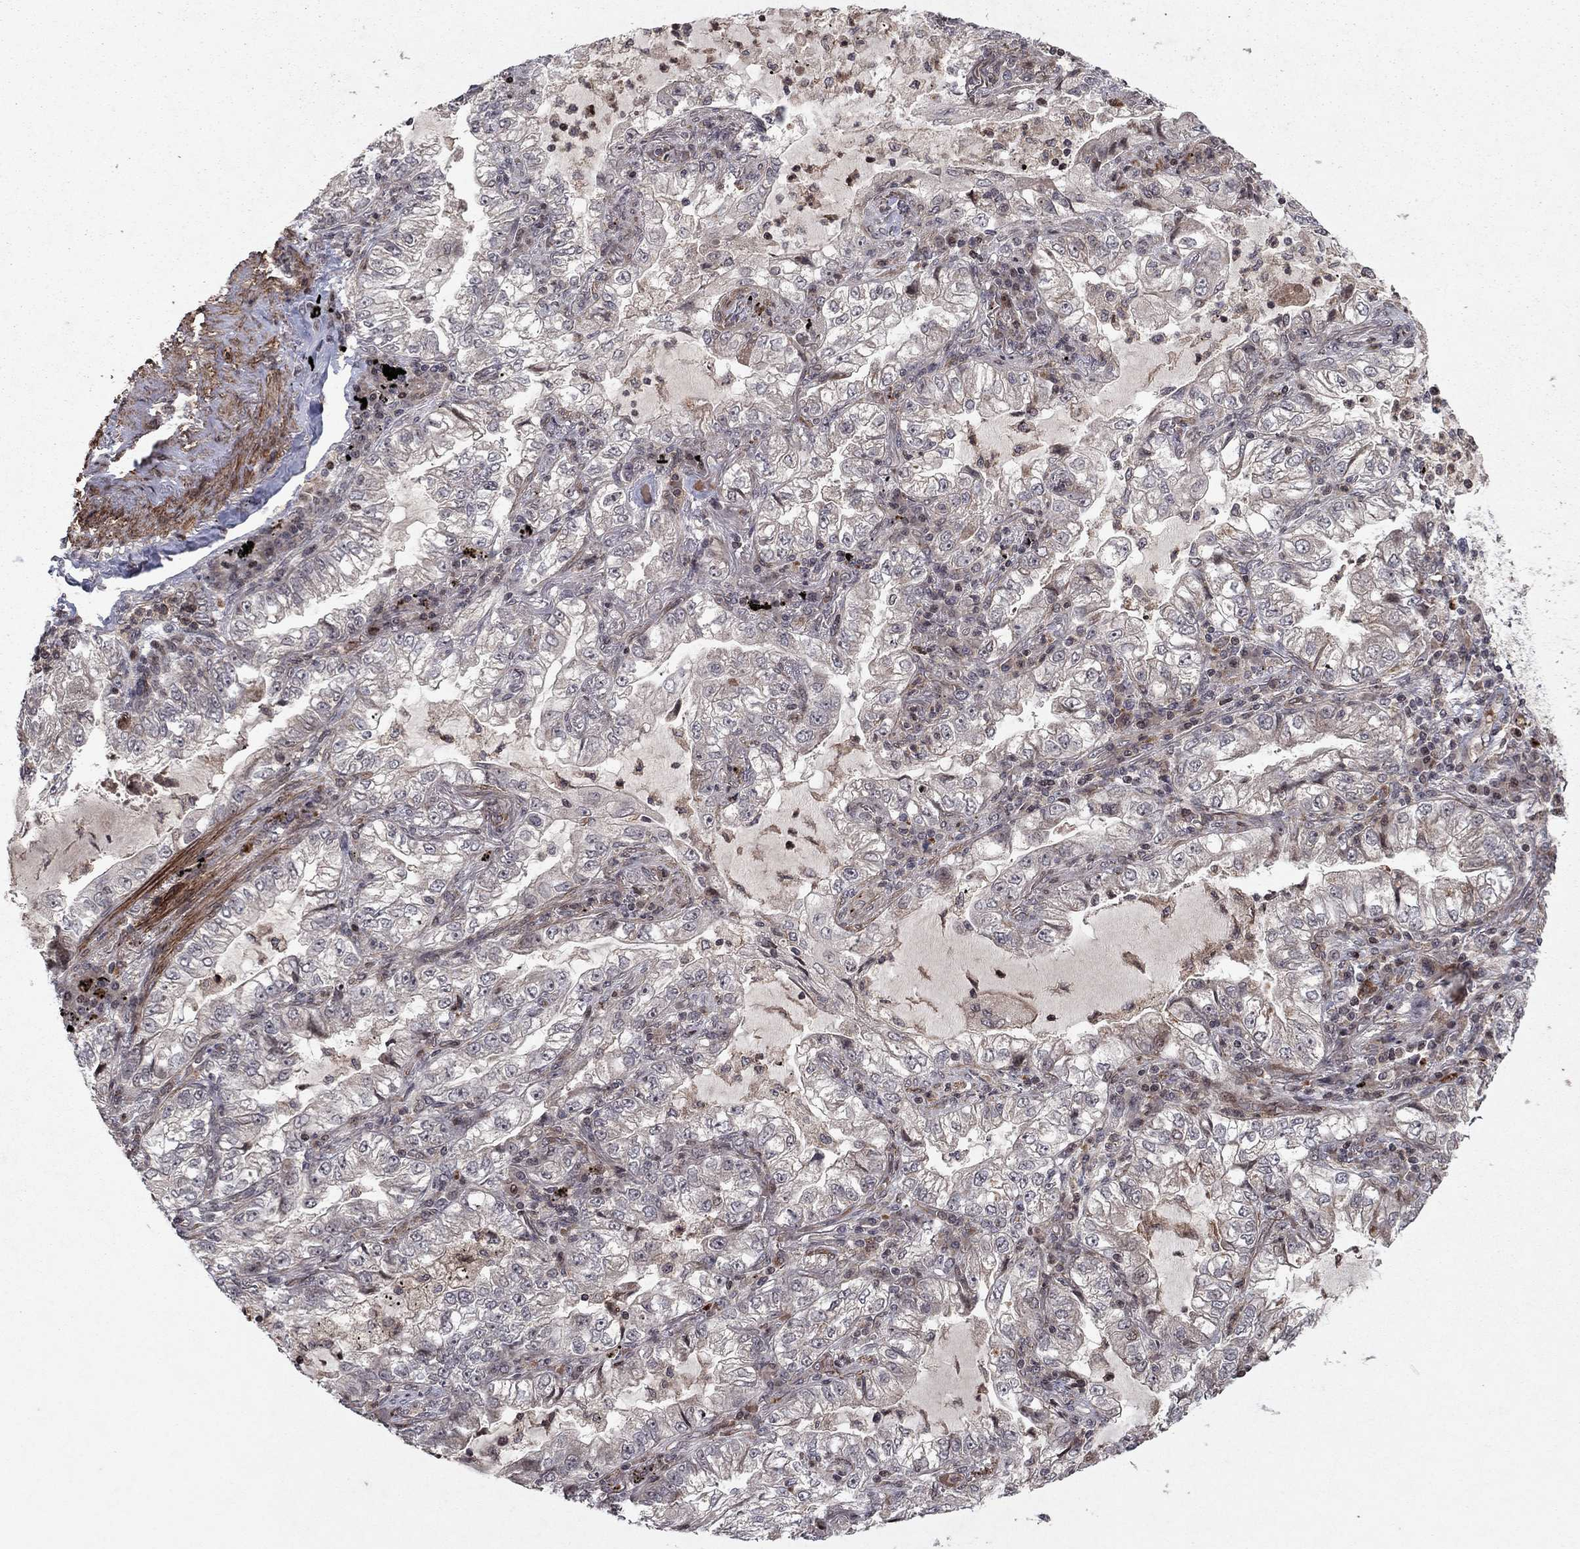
{"staining": {"intensity": "negative", "quantity": "none", "location": "none"}, "tissue": "lung cancer", "cell_type": "Tumor cells", "image_type": "cancer", "snomed": [{"axis": "morphology", "description": "Adenocarcinoma, NOS"}, {"axis": "topography", "description": "Lung"}], "caption": "DAB (3,3'-diaminobenzidine) immunohistochemical staining of human adenocarcinoma (lung) exhibits no significant expression in tumor cells.", "gene": "SORBS1", "patient": {"sex": "female", "age": 73}}